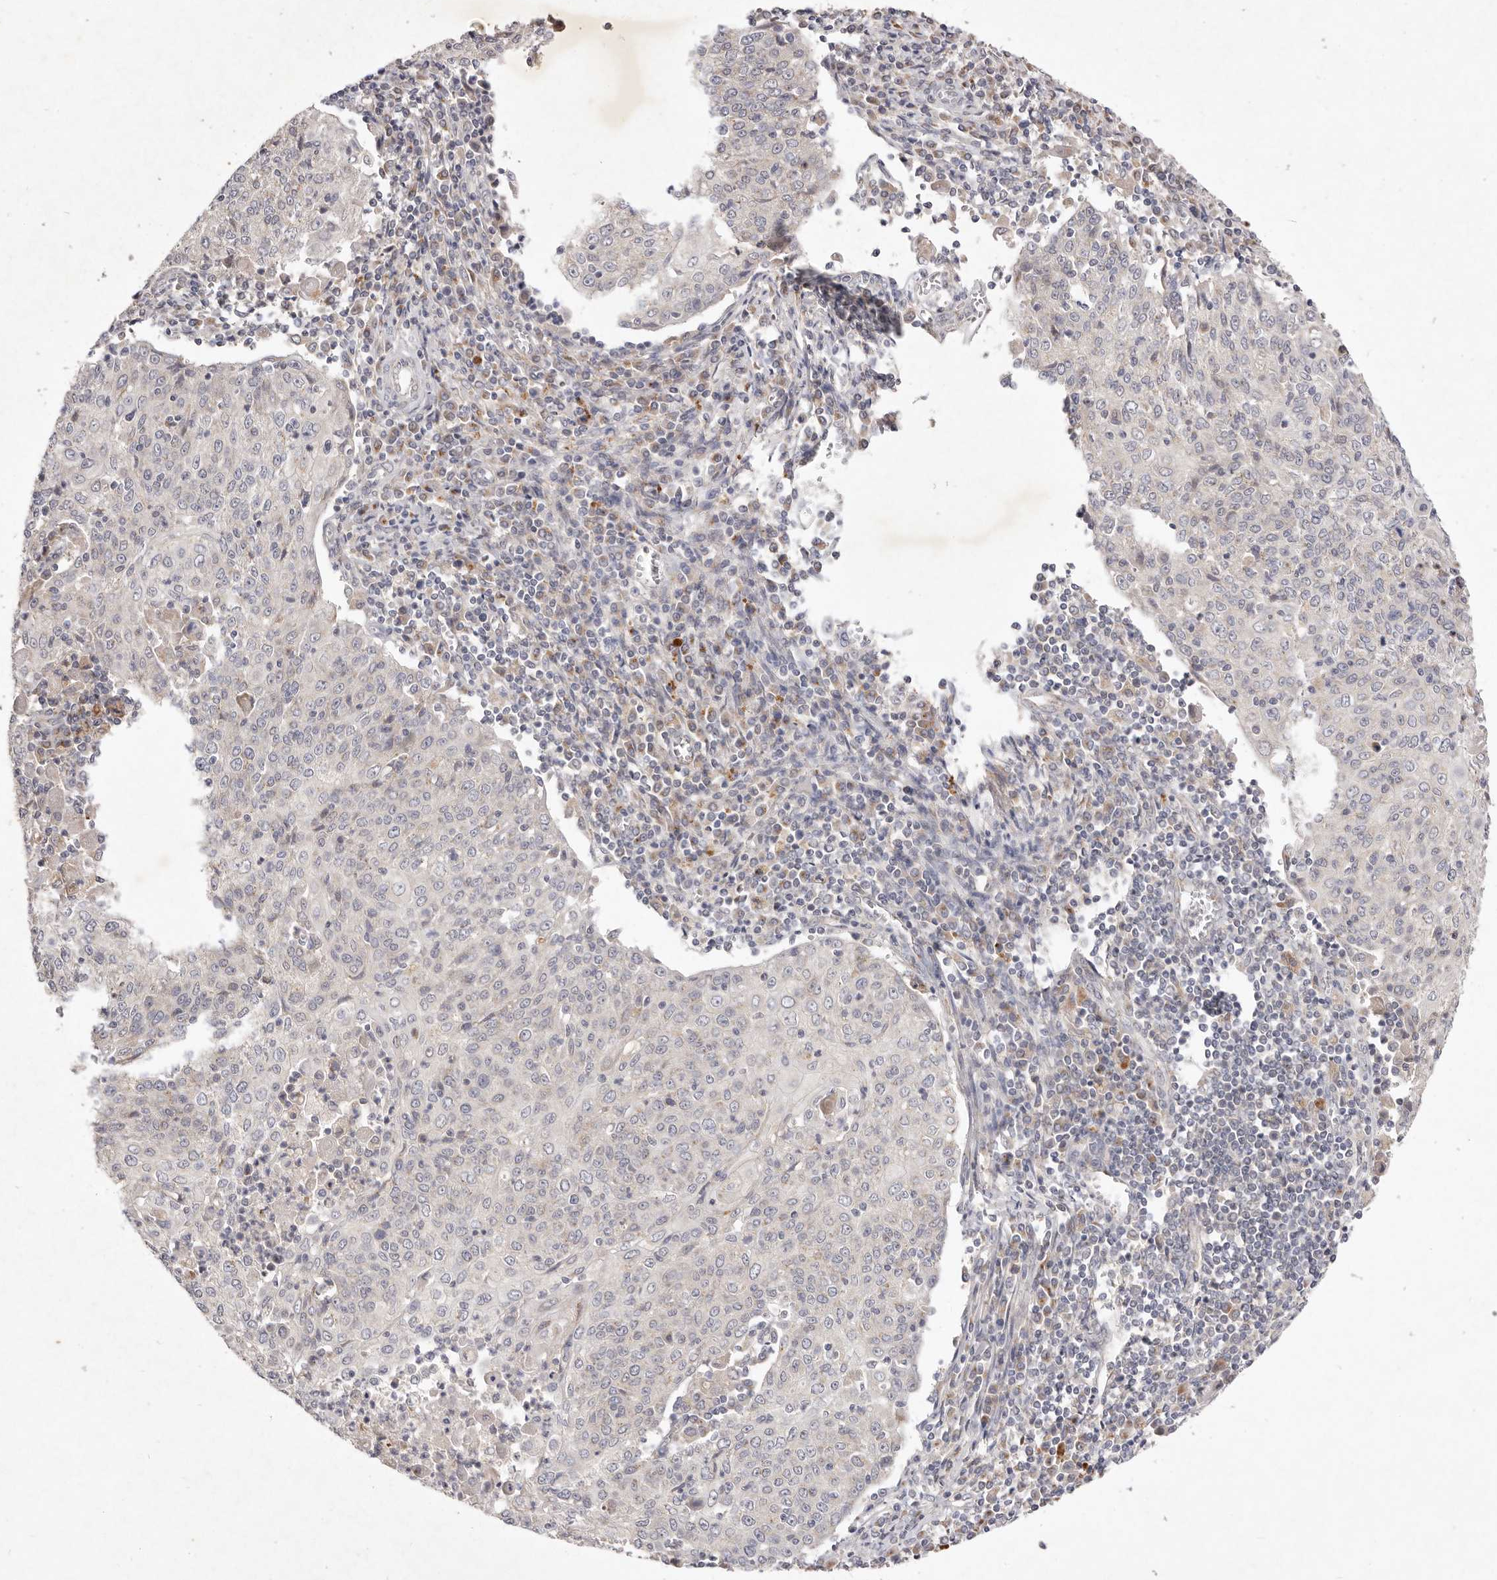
{"staining": {"intensity": "negative", "quantity": "none", "location": "none"}, "tissue": "cervical cancer", "cell_type": "Tumor cells", "image_type": "cancer", "snomed": [{"axis": "morphology", "description": "Squamous cell carcinoma, NOS"}, {"axis": "topography", "description": "Cervix"}], "caption": "Protein analysis of cervical cancer (squamous cell carcinoma) exhibits no significant expression in tumor cells.", "gene": "USP24", "patient": {"sex": "female", "age": 48}}